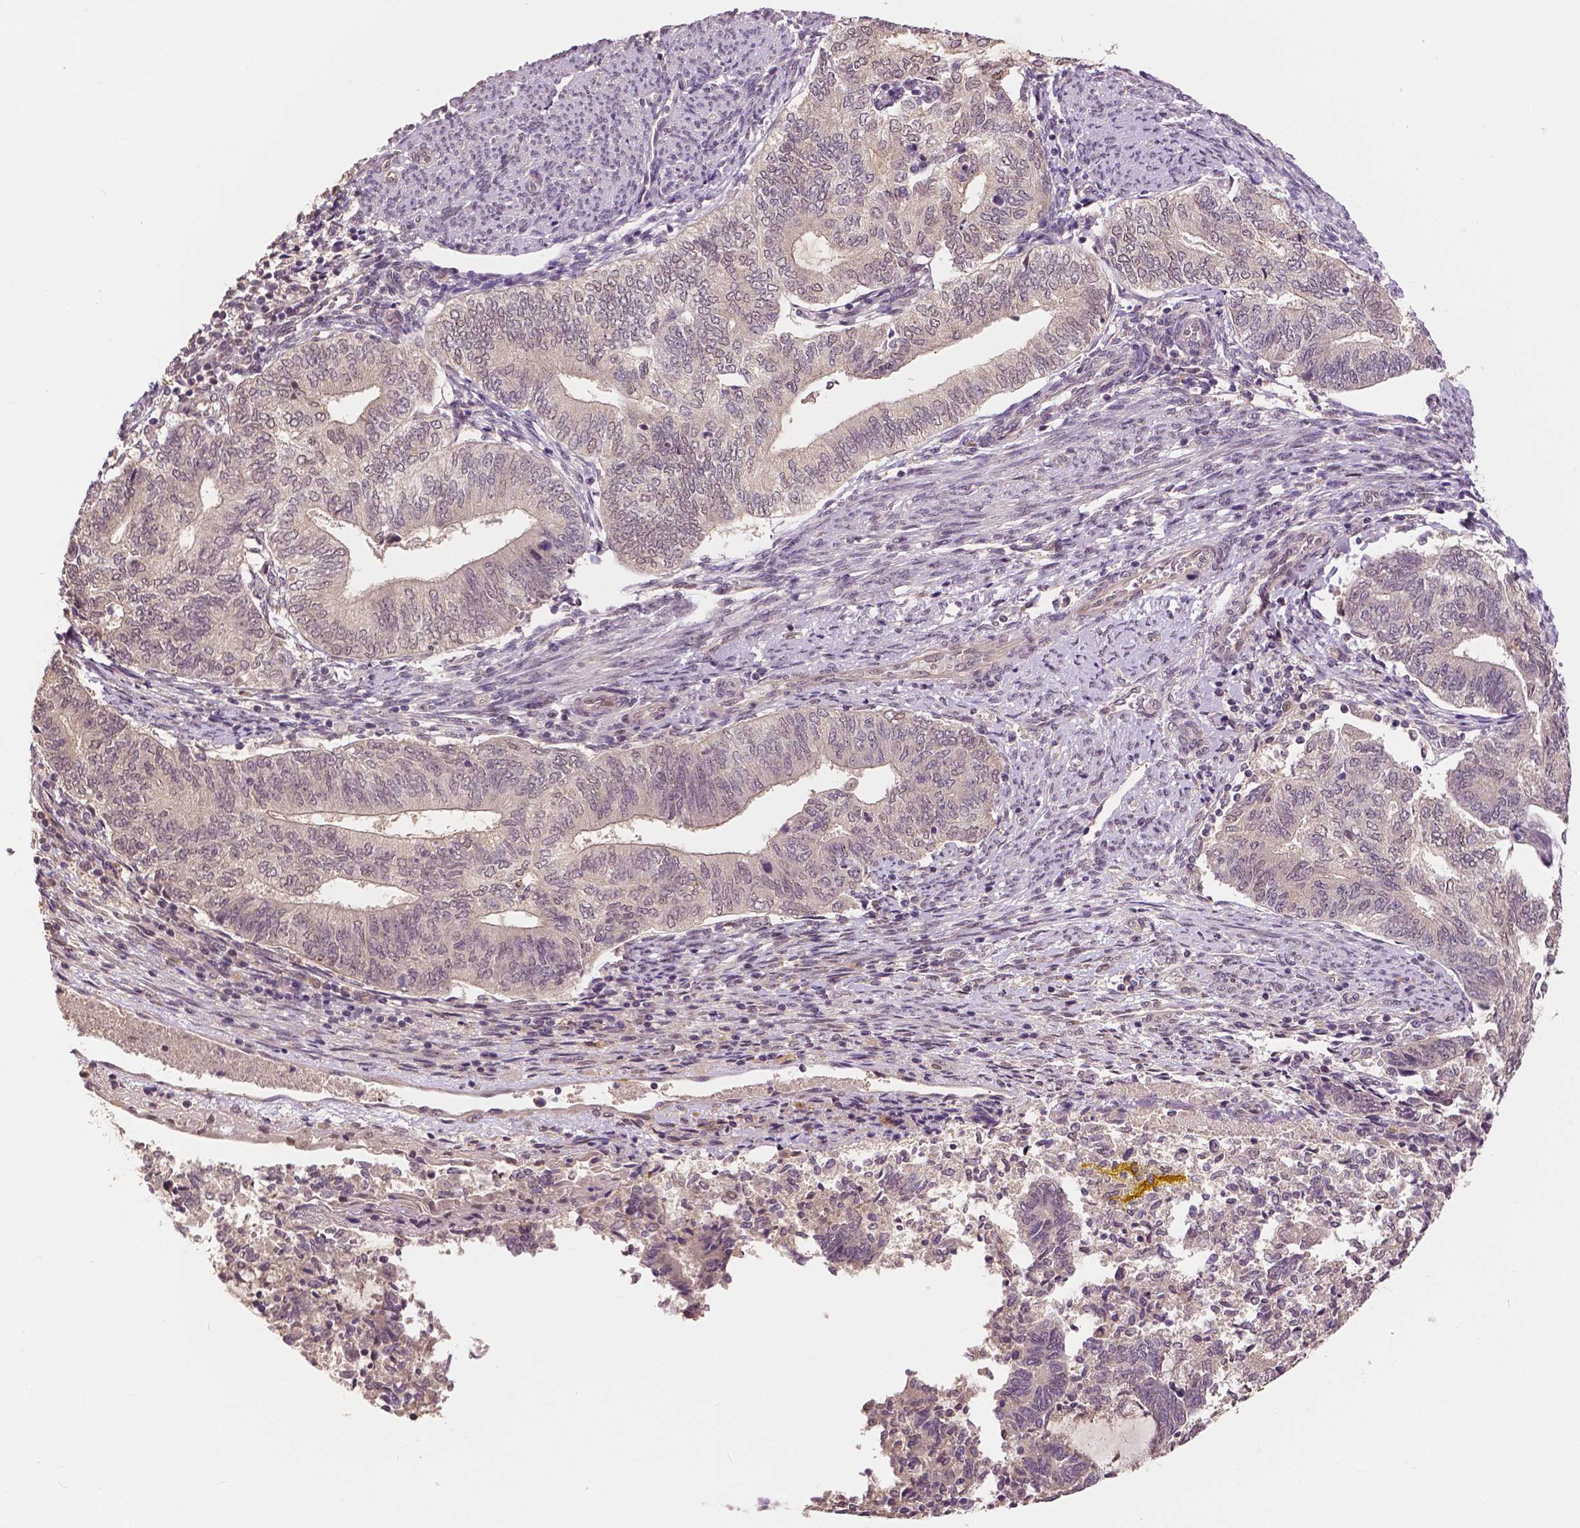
{"staining": {"intensity": "weak", "quantity": "<25%", "location": "cytoplasmic/membranous"}, "tissue": "endometrial cancer", "cell_type": "Tumor cells", "image_type": "cancer", "snomed": [{"axis": "morphology", "description": "Adenocarcinoma, NOS"}, {"axis": "topography", "description": "Endometrium"}], "caption": "High magnification brightfield microscopy of endometrial cancer stained with DAB (3,3'-diaminobenzidine) (brown) and counterstained with hematoxylin (blue): tumor cells show no significant expression.", "gene": "MAP1LC3B", "patient": {"sex": "female", "age": 65}}